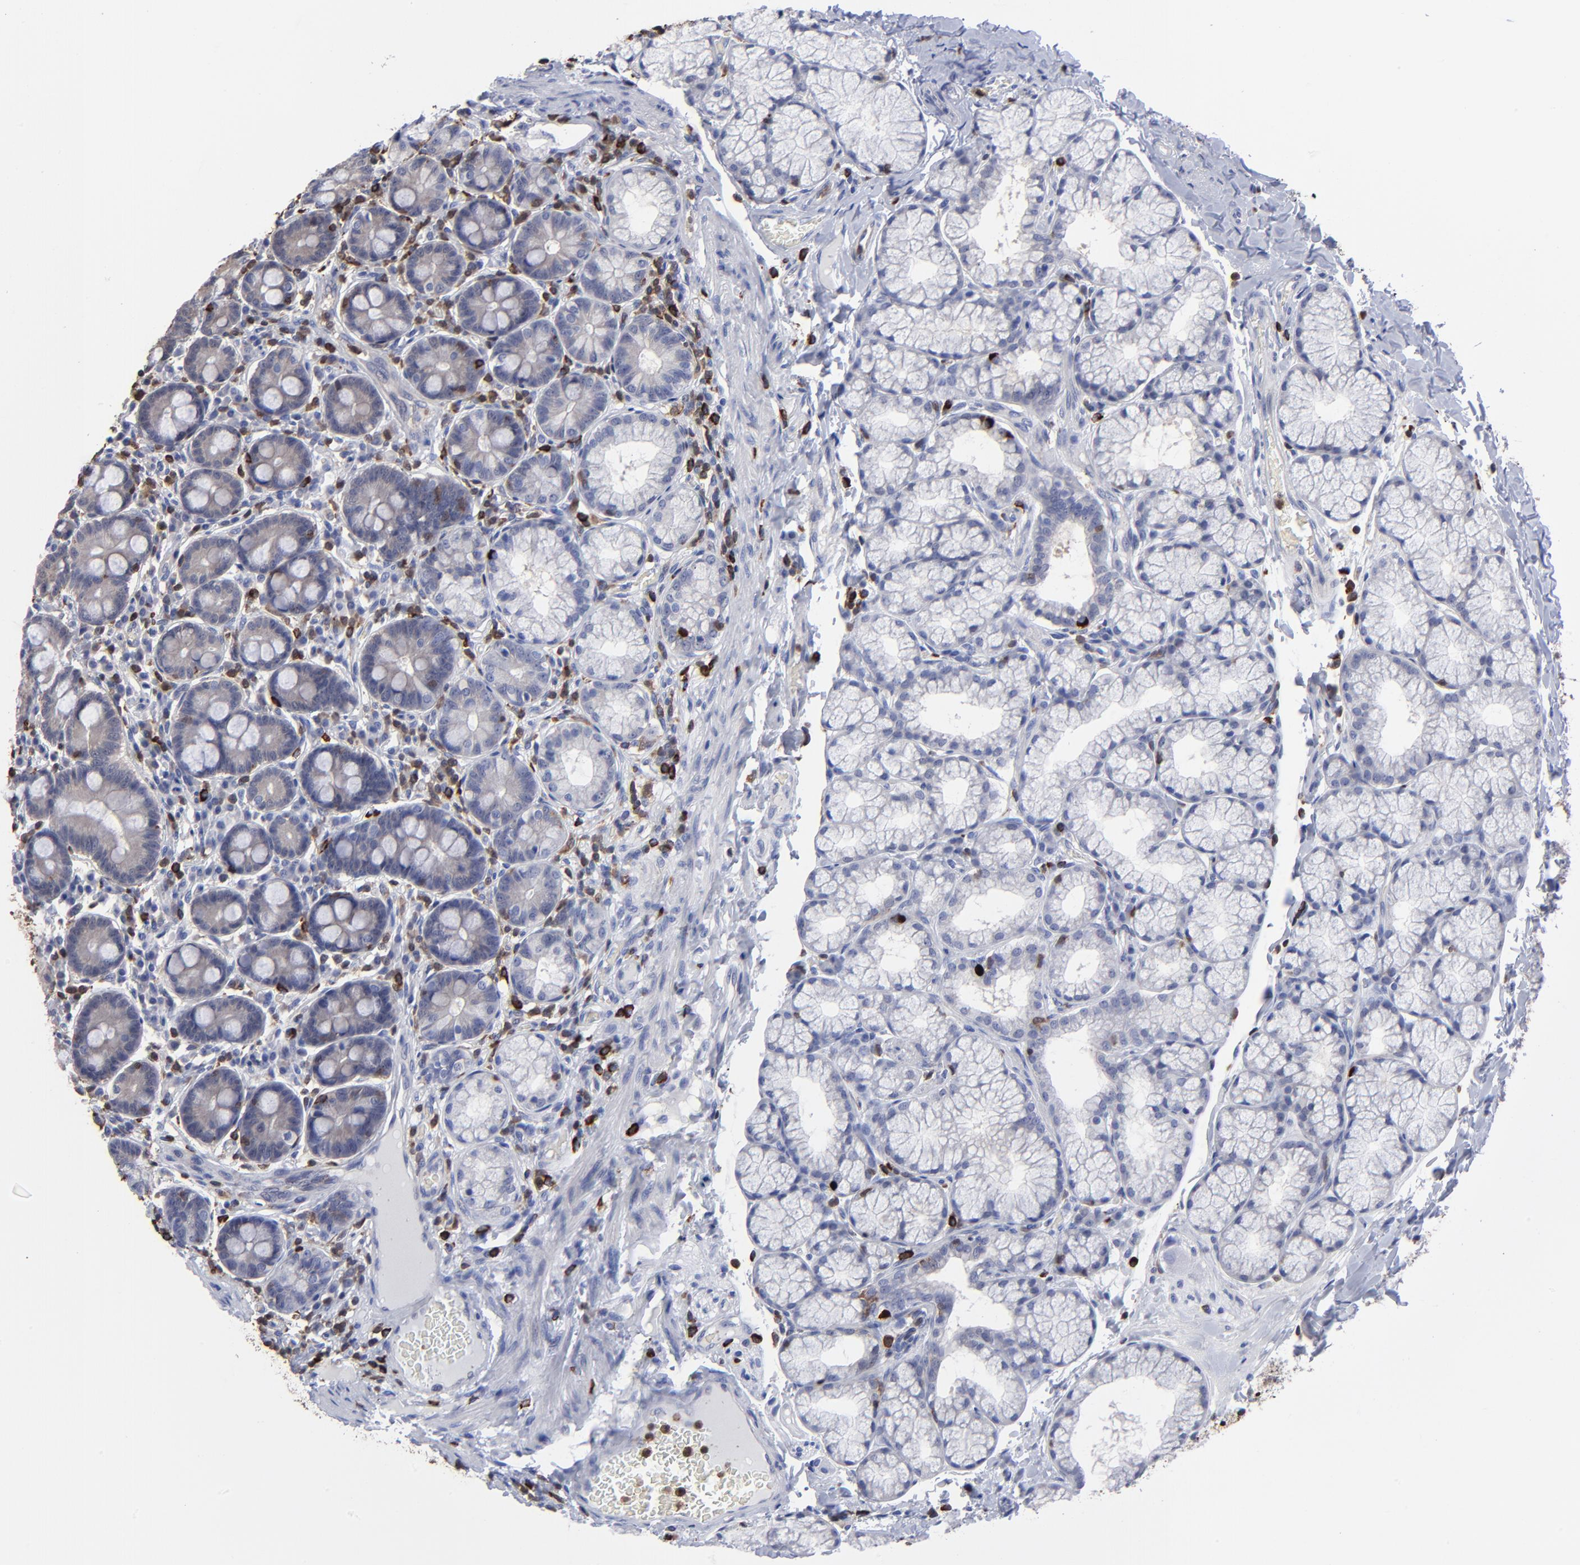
{"staining": {"intensity": "negative", "quantity": "none", "location": "none"}, "tissue": "duodenum", "cell_type": "Glandular cells", "image_type": "normal", "snomed": [{"axis": "morphology", "description": "Normal tissue, NOS"}, {"axis": "topography", "description": "Duodenum"}], "caption": "High power microscopy photomicrograph of an immunohistochemistry (IHC) histopathology image of unremarkable duodenum, revealing no significant positivity in glandular cells.", "gene": "TBXT", "patient": {"sex": "male", "age": 50}}